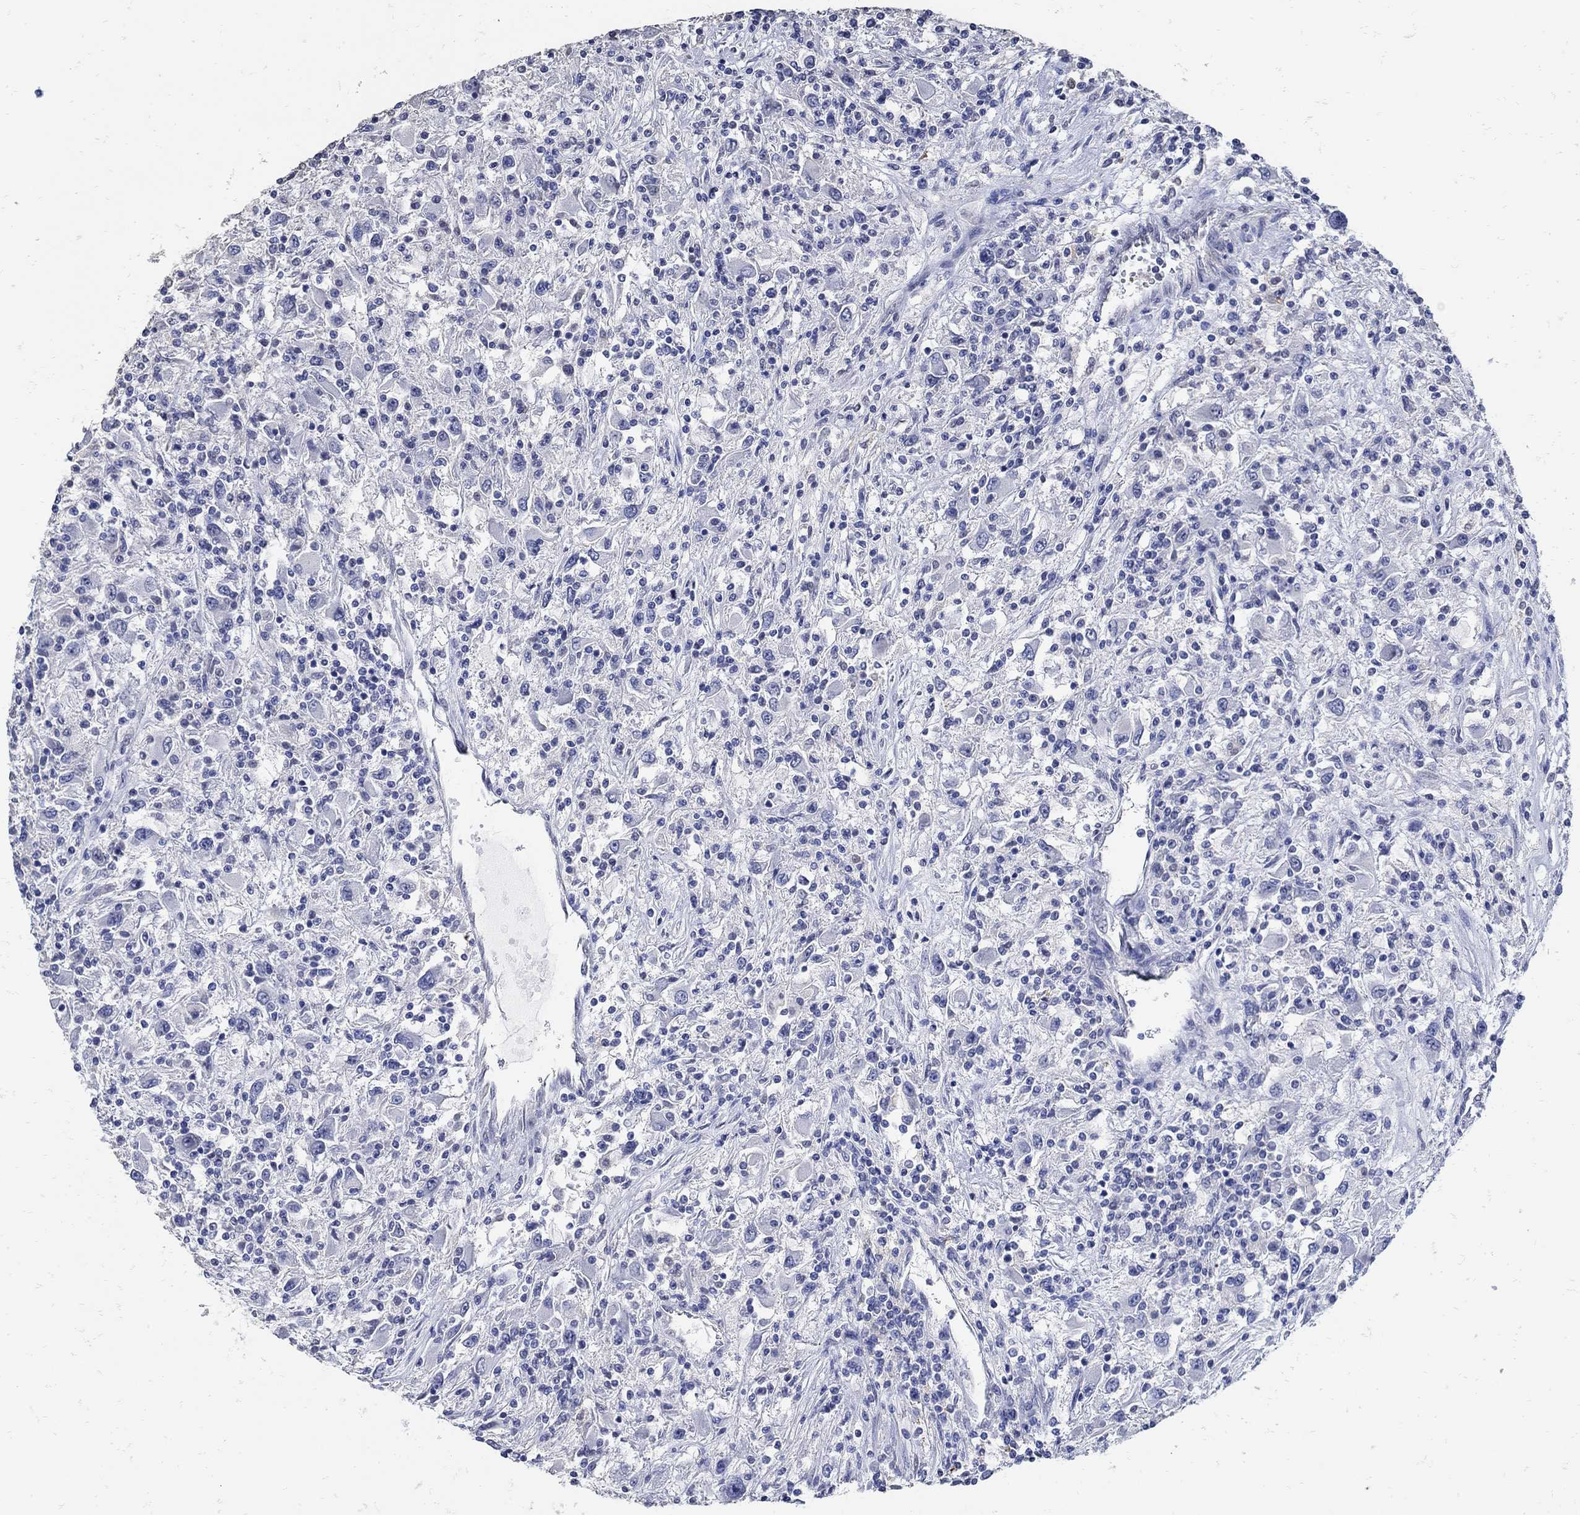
{"staining": {"intensity": "negative", "quantity": "none", "location": "none"}, "tissue": "renal cancer", "cell_type": "Tumor cells", "image_type": "cancer", "snomed": [{"axis": "morphology", "description": "Adenocarcinoma, NOS"}, {"axis": "topography", "description": "Kidney"}], "caption": "Histopathology image shows no significant protein staining in tumor cells of adenocarcinoma (renal).", "gene": "KCNN3", "patient": {"sex": "female", "age": 67}}